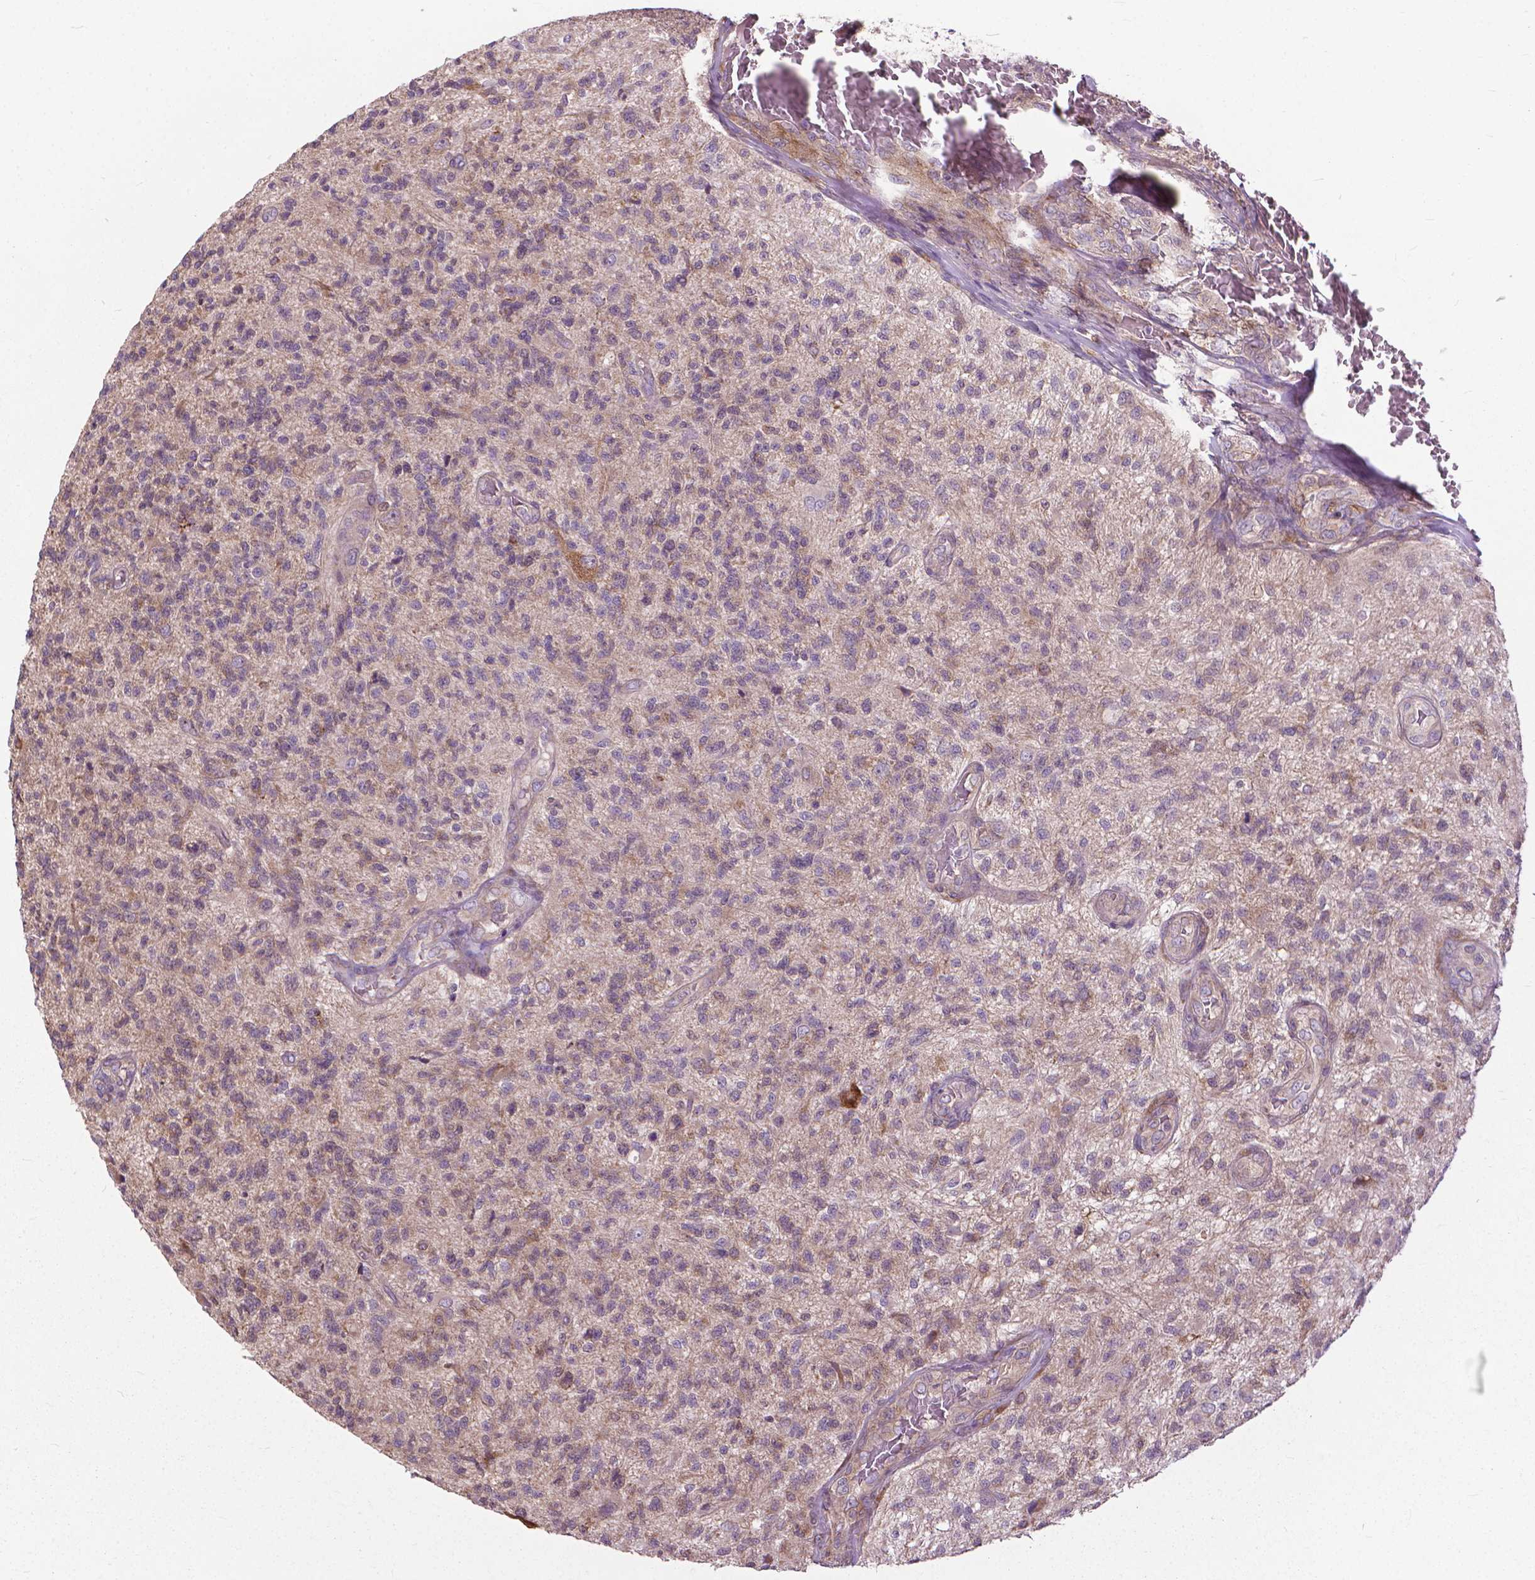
{"staining": {"intensity": "weak", "quantity": "<25%", "location": "cytoplasmic/membranous"}, "tissue": "glioma", "cell_type": "Tumor cells", "image_type": "cancer", "snomed": [{"axis": "morphology", "description": "Glioma, malignant, High grade"}, {"axis": "topography", "description": "Brain"}], "caption": "Tumor cells are negative for protein expression in human high-grade glioma (malignant).", "gene": "NUDT1", "patient": {"sex": "male", "age": 56}}